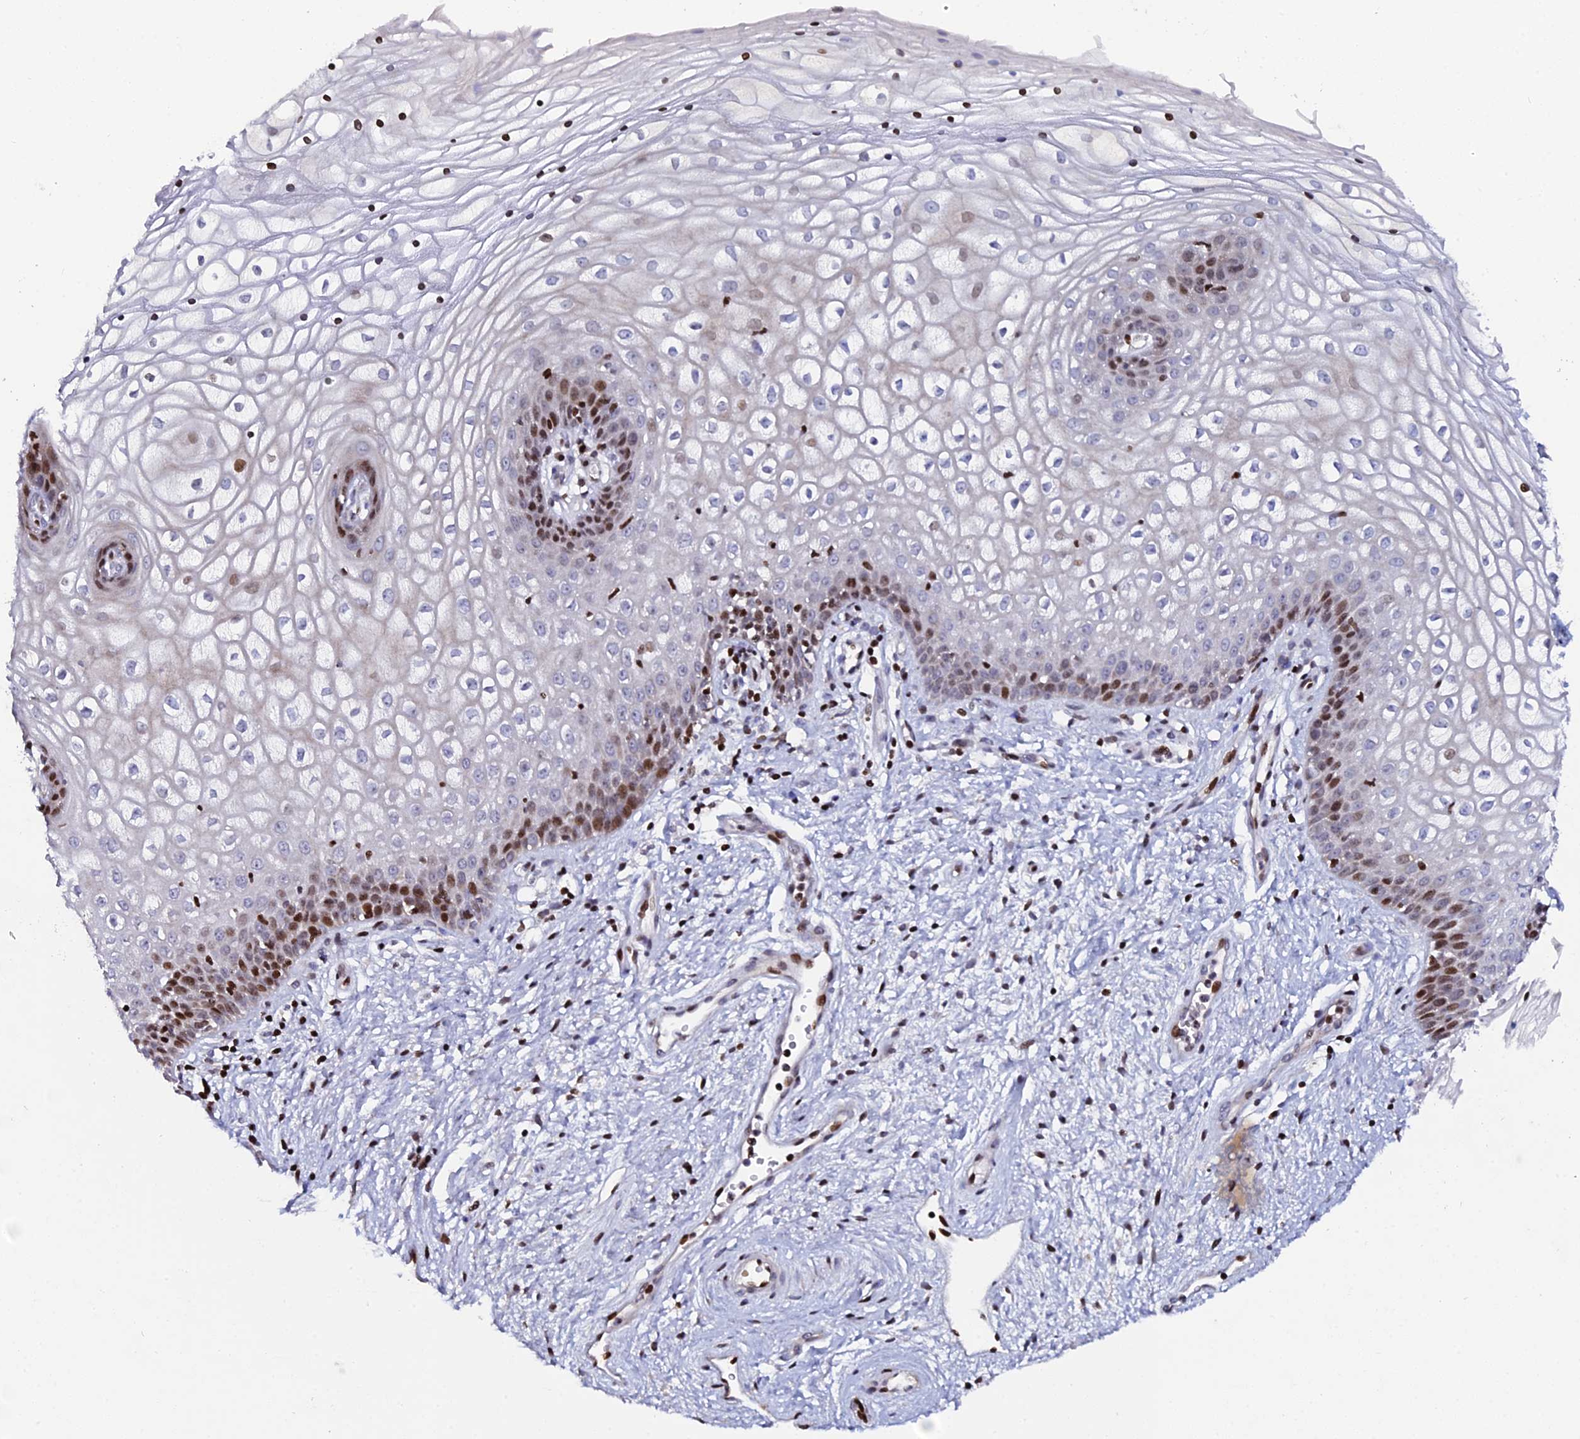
{"staining": {"intensity": "moderate", "quantity": "25%-75%", "location": "nuclear"}, "tissue": "vagina", "cell_type": "Squamous epithelial cells", "image_type": "normal", "snomed": [{"axis": "morphology", "description": "Normal tissue, NOS"}, {"axis": "topography", "description": "Vagina"}], "caption": "Protein staining by immunohistochemistry (IHC) reveals moderate nuclear staining in about 25%-75% of squamous epithelial cells in unremarkable vagina. (Brightfield microscopy of DAB IHC at high magnification).", "gene": "MYNN", "patient": {"sex": "female", "age": 34}}